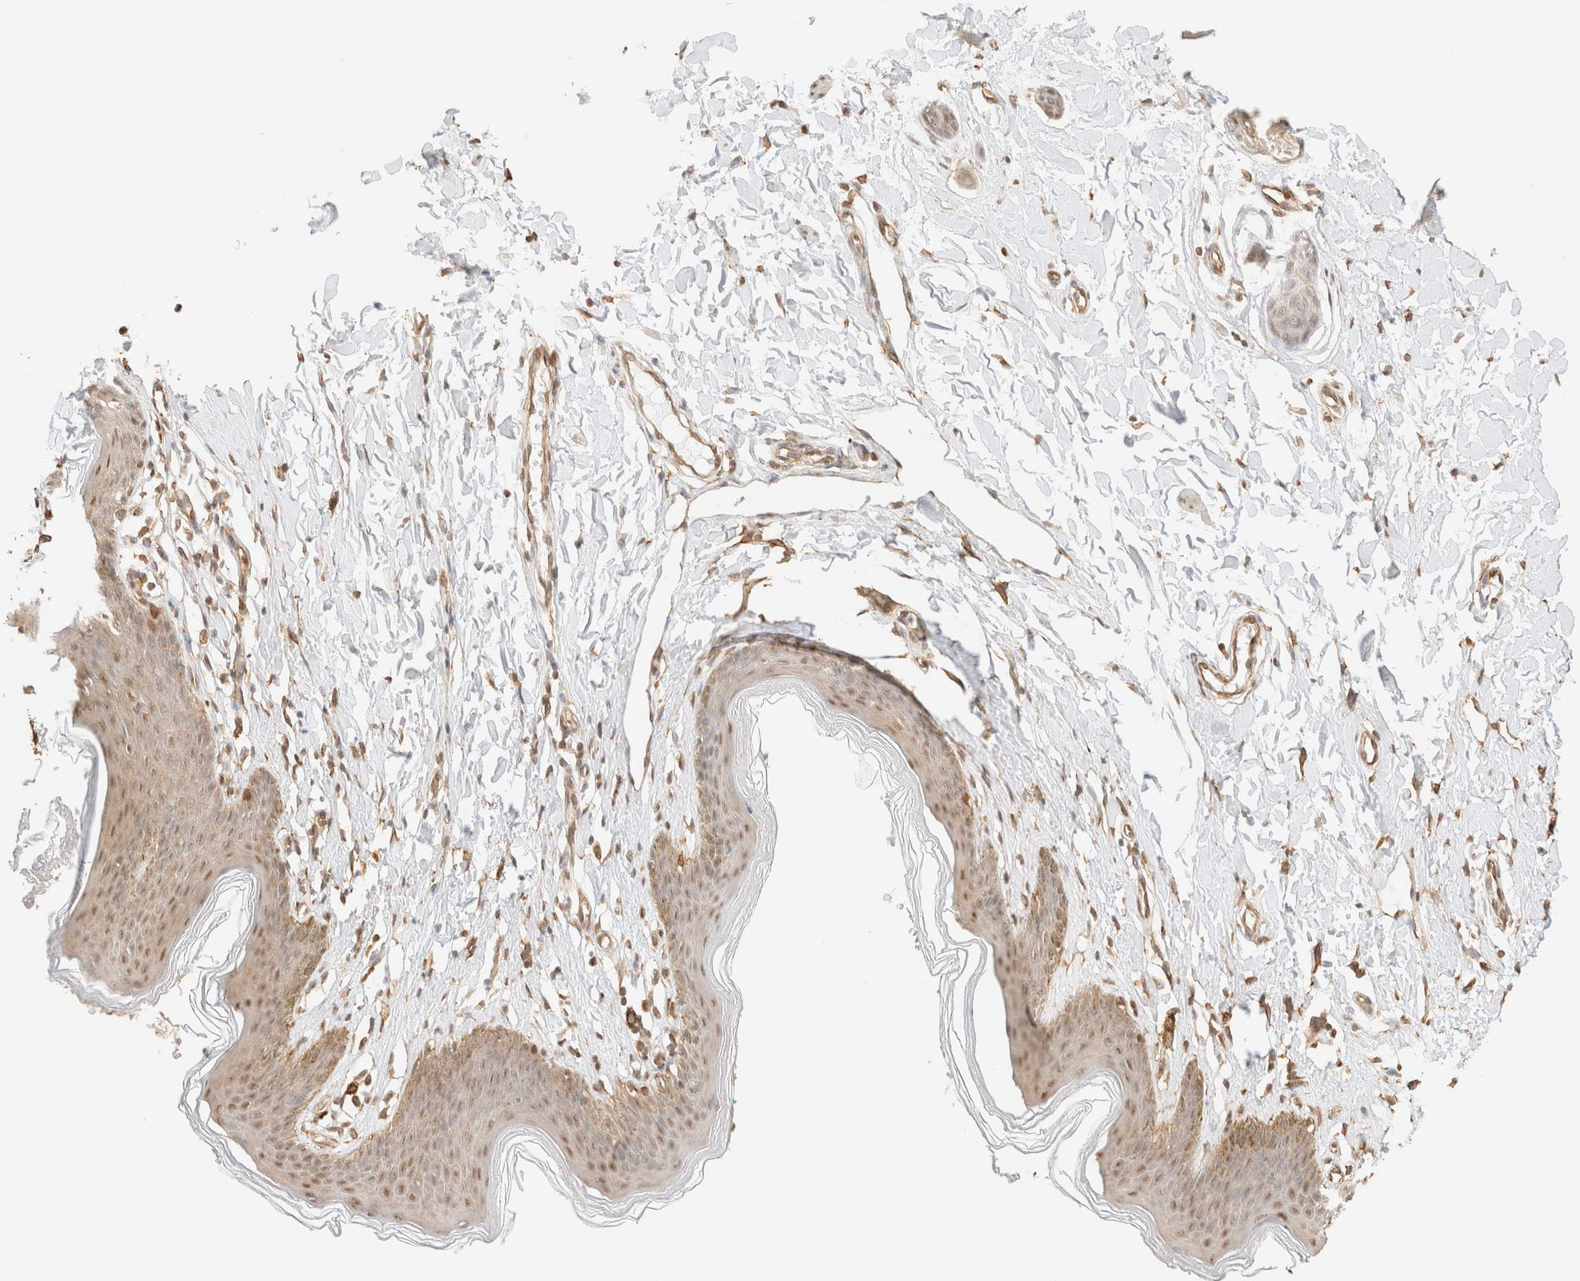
{"staining": {"intensity": "moderate", "quantity": ">75%", "location": "cytoplasmic/membranous,nuclear"}, "tissue": "skin", "cell_type": "Epidermal cells", "image_type": "normal", "snomed": [{"axis": "morphology", "description": "Normal tissue, NOS"}, {"axis": "topography", "description": "Vulva"}], "caption": "There is medium levels of moderate cytoplasmic/membranous,nuclear expression in epidermal cells of unremarkable skin, as demonstrated by immunohistochemical staining (brown color).", "gene": "ARID5A", "patient": {"sex": "female", "age": 66}}